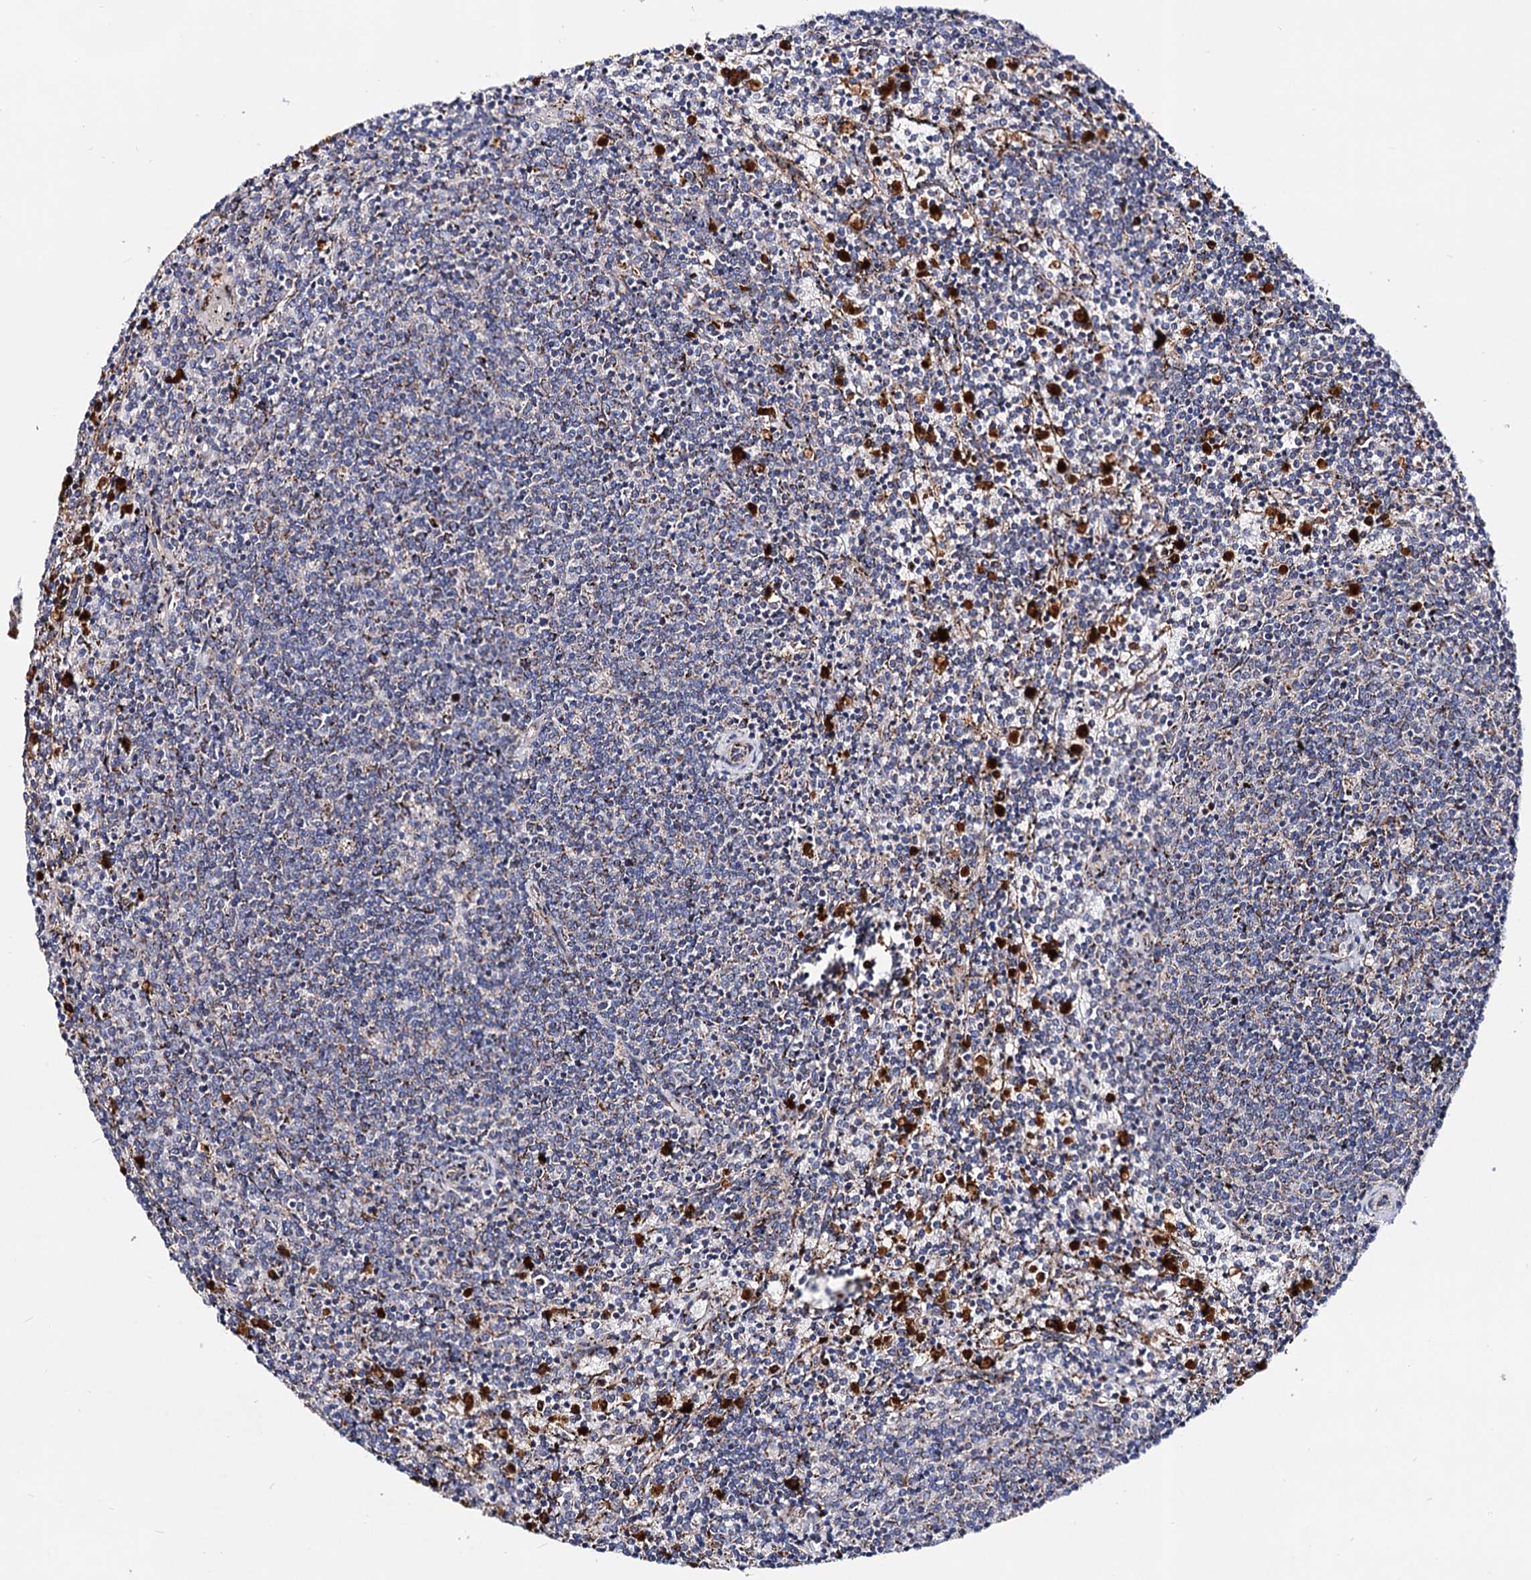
{"staining": {"intensity": "weak", "quantity": "<25%", "location": "cytoplasmic/membranous"}, "tissue": "lymphoma", "cell_type": "Tumor cells", "image_type": "cancer", "snomed": [{"axis": "morphology", "description": "Malignant lymphoma, non-Hodgkin's type, Low grade"}, {"axis": "topography", "description": "Spleen"}], "caption": "IHC of human lymphoma displays no positivity in tumor cells.", "gene": "ACAD9", "patient": {"sex": "female", "age": 50}}